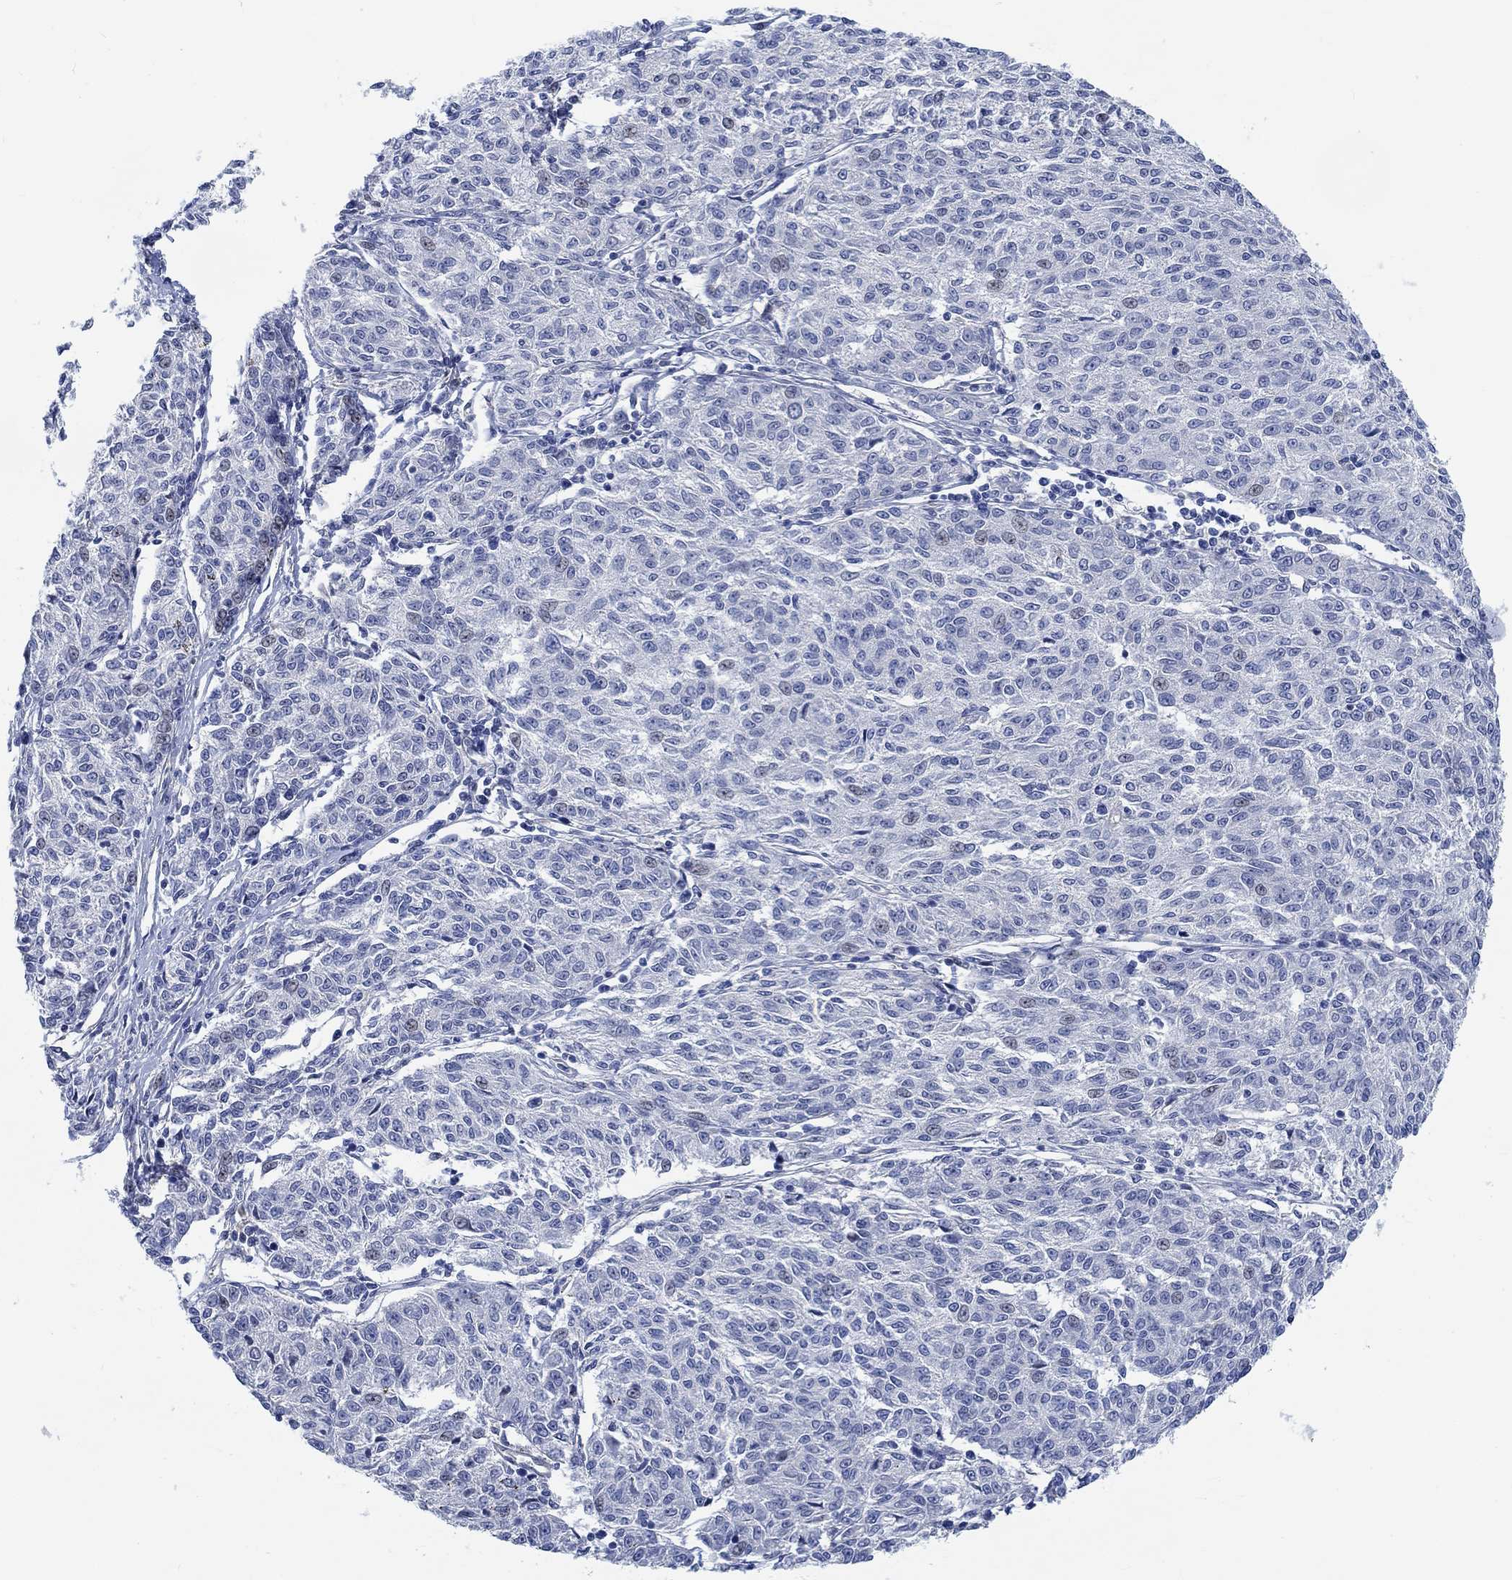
{"staining": {"intensity": "weak", "quantity": "<25%", "location": "nuclear"}, "tissue": "melanoma", "cell_type": "Tumor cells", "image_type": "cancer", "snomed": [{"axis": "morphology", "description": "Malignant melanoma, NOS"}, {"axis": "topography", "description": "Skin"}], "caption": "IHC image of neoplastic tissue: melanoma stained with DAB (3,3'-diaminobenzidine) displays no significant protein positivity in tumor cells.", "gene": "KCNH8", "patient": {"sex": "female", "age": 72}}